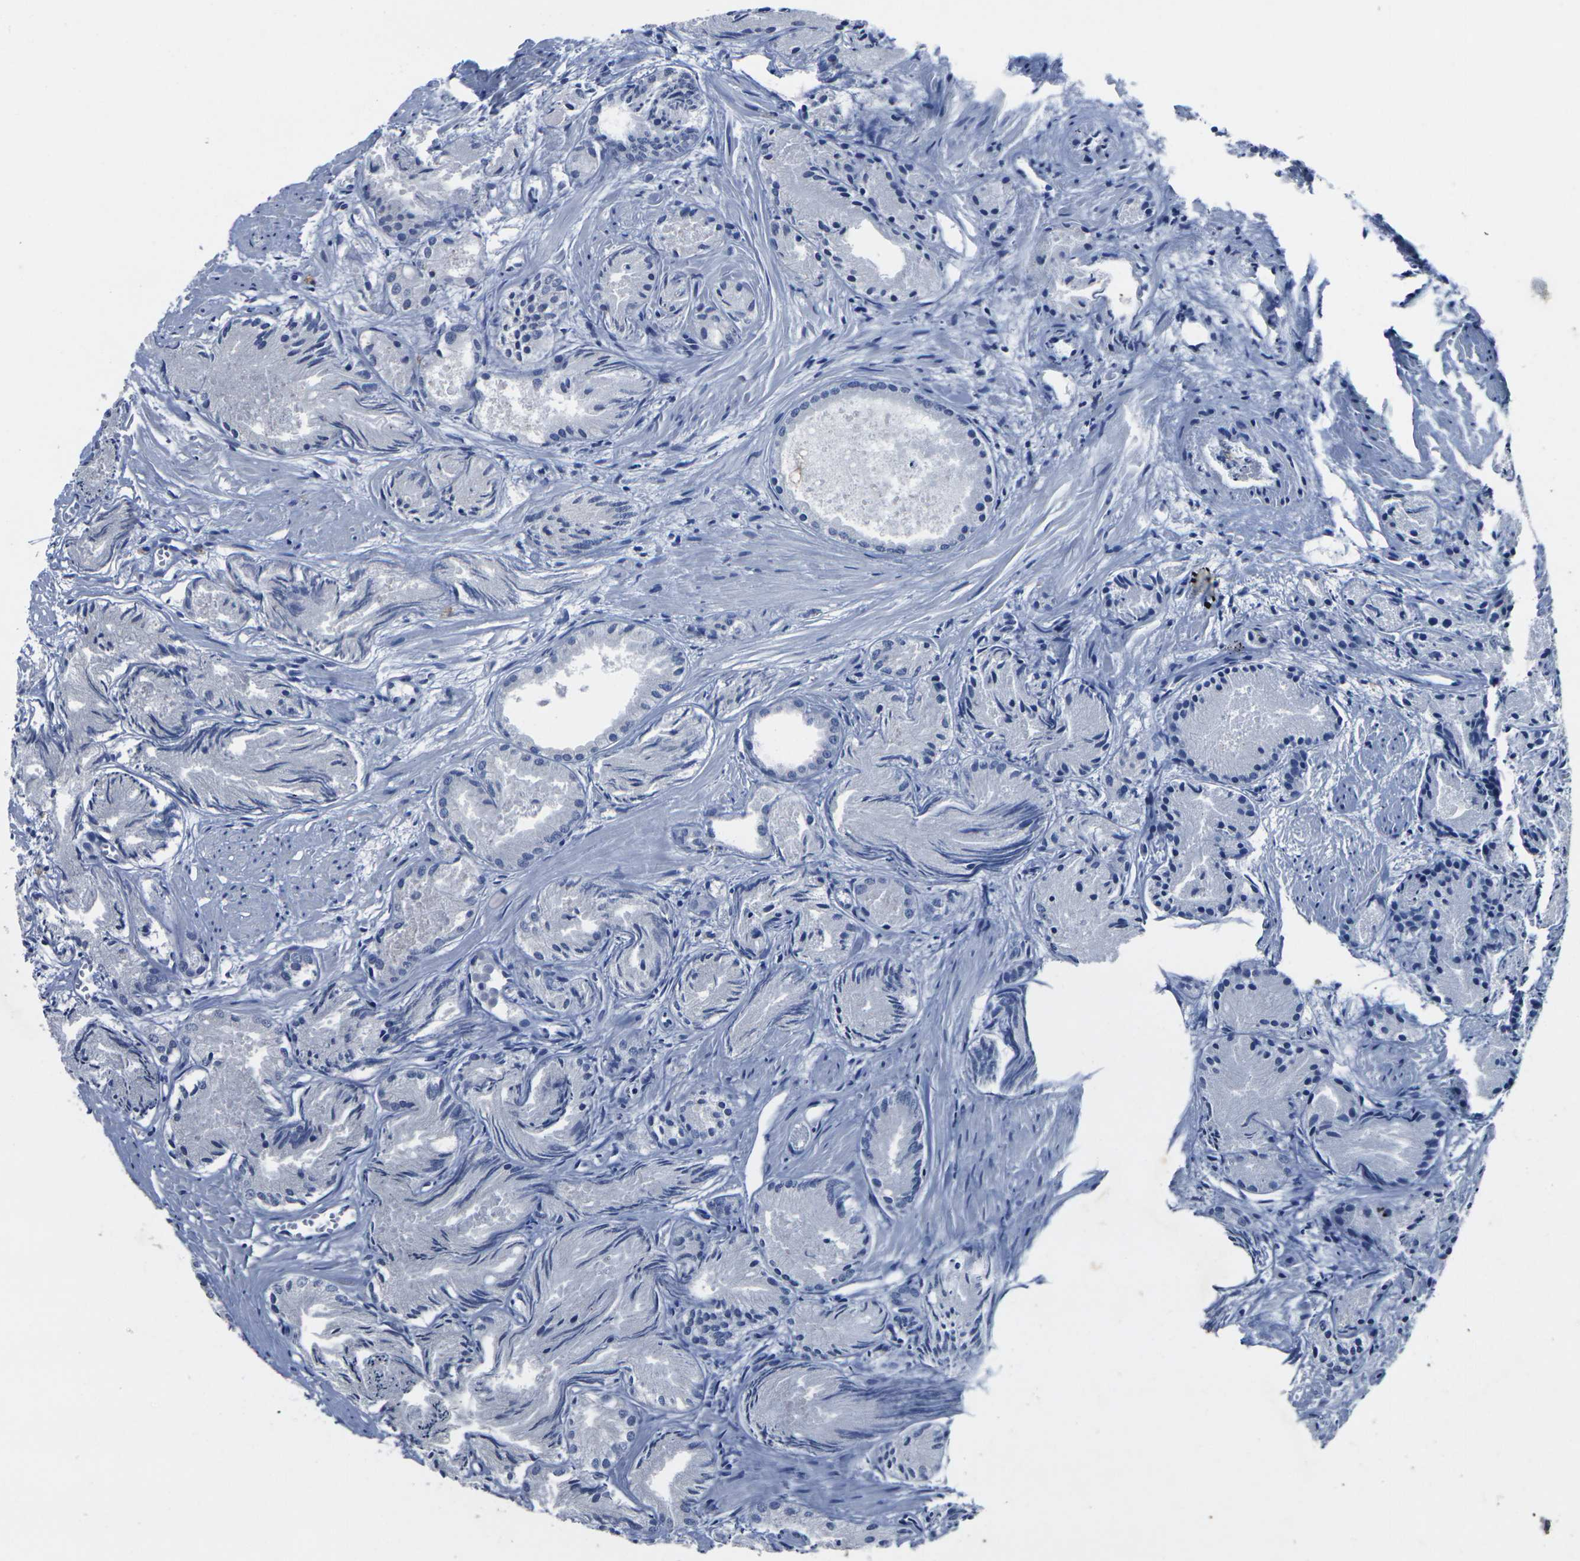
{"staining": {"intensity": "negative", "quantity": "none", "location": "none"}, "tissue": "prostate cancer", "cell_type": "Tumor cells", "image_type": "cancer", "snomed": [{"axis": "morphology", "description": "Adenocarcinoma, Low grade"}, {"axis": "topography", "description": "Prostate"}], "caption": "Immunohistochemistry photomicrograph of neoplastic tissue: human prostate cancer (low-grade adenocarcinoma) stained with DAB (3,3'-diaminobenzidine) displays no significant protein expression in tumor cells.", "gene": "CYP2C8", "patient": {"sex": "male", "age": 72}}